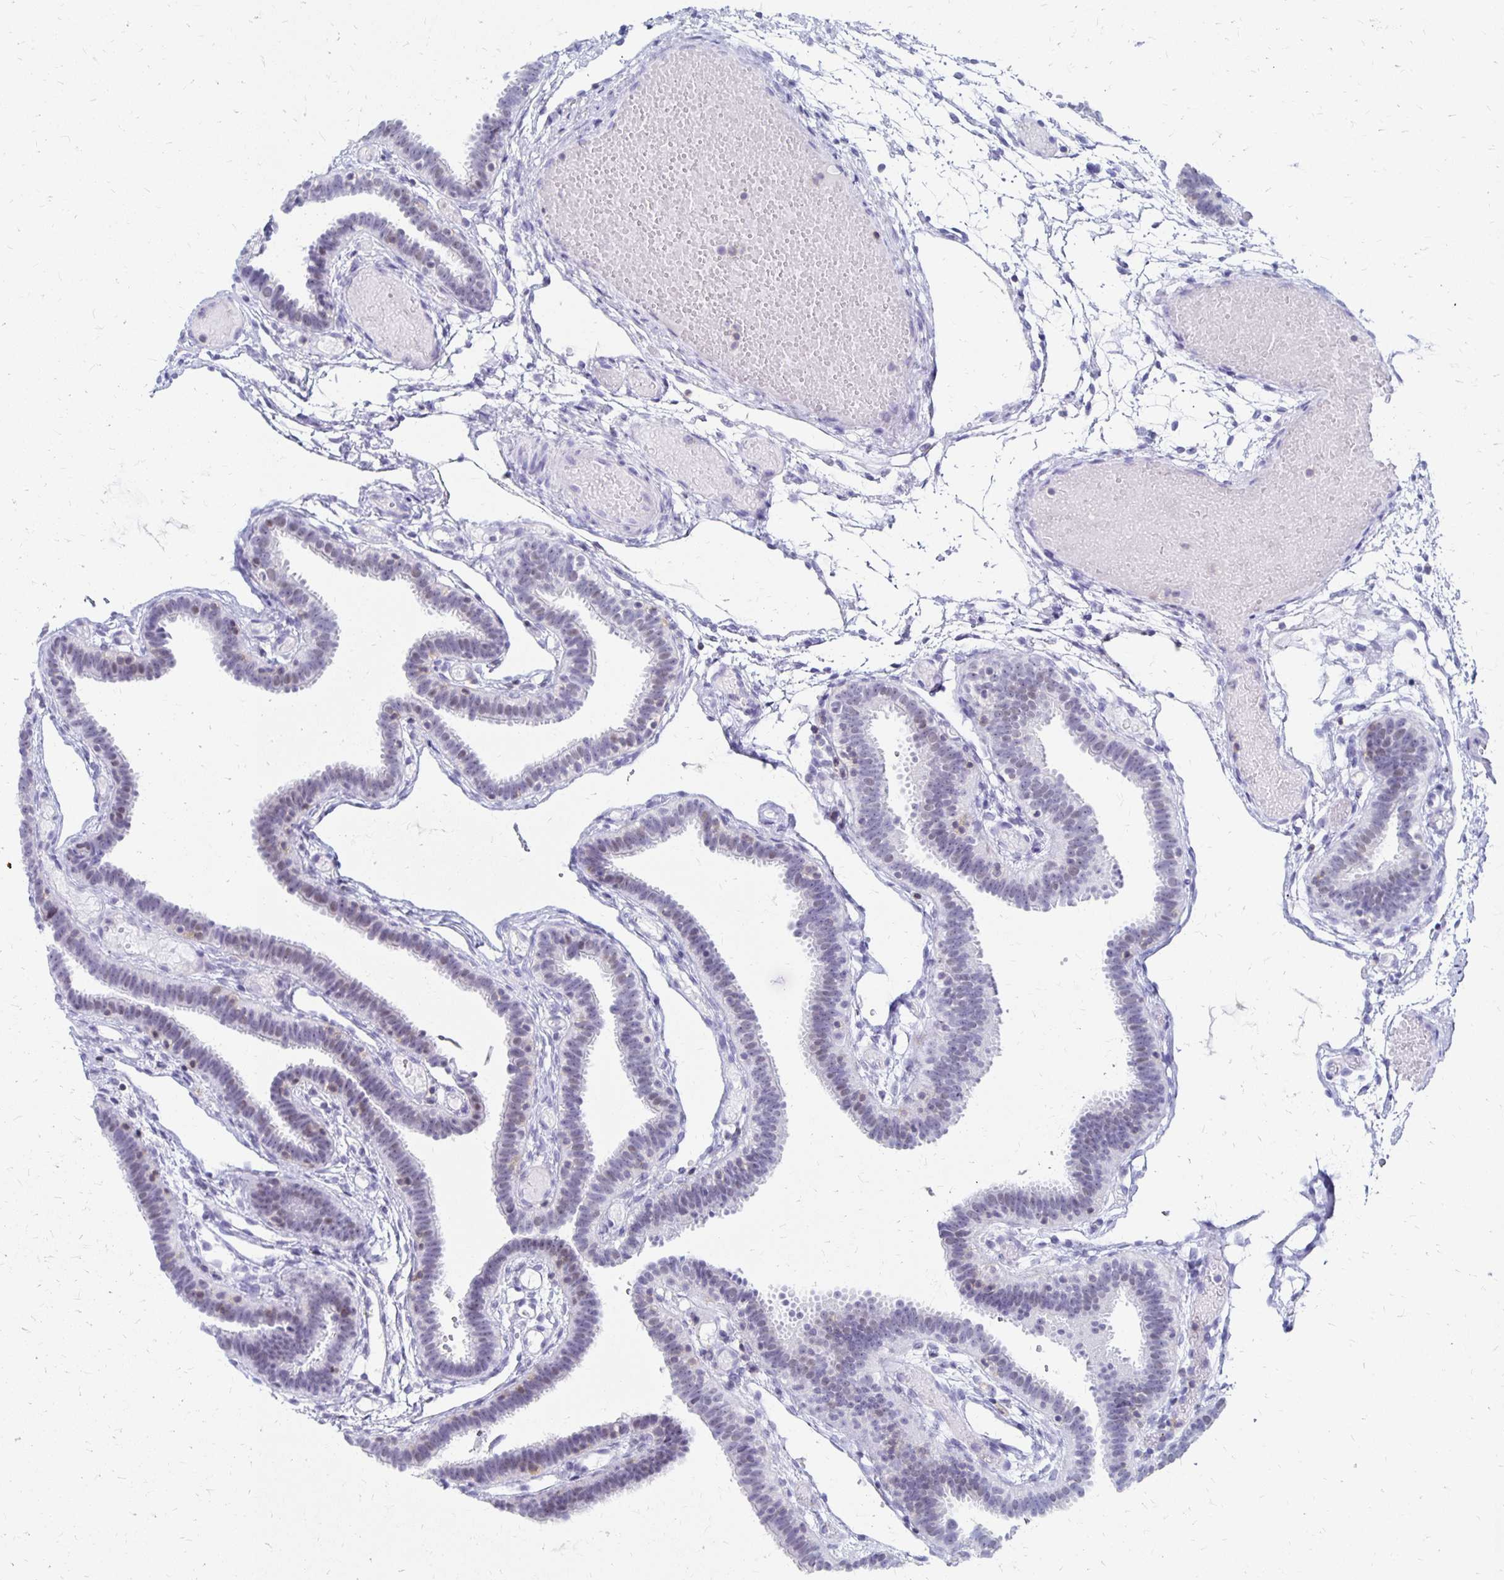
{"staining": {"intensity": "weak", "quantity": "<25%", "location": "nuclear"}, "tissue": "fallopian tube", "cell_type": "Glandular cells", "image_type": "normal", "snomed": [{"axis": "morphology", "description": "Normal tissue, NOS"}, {"axis": "topography", "description": "Fallopian tube"}], "caption": "This is a micrograph of IHC staining of normal fallopian tube, which shows no staining in glandular cells. (Stains: DAB immunohistochemistry (IHC) with hematoxylin counter stain, Microscopy: brightfield microscopy at high magnification).", "gene": "SYT2", "patient": {"sex": "female", "age": 37}}